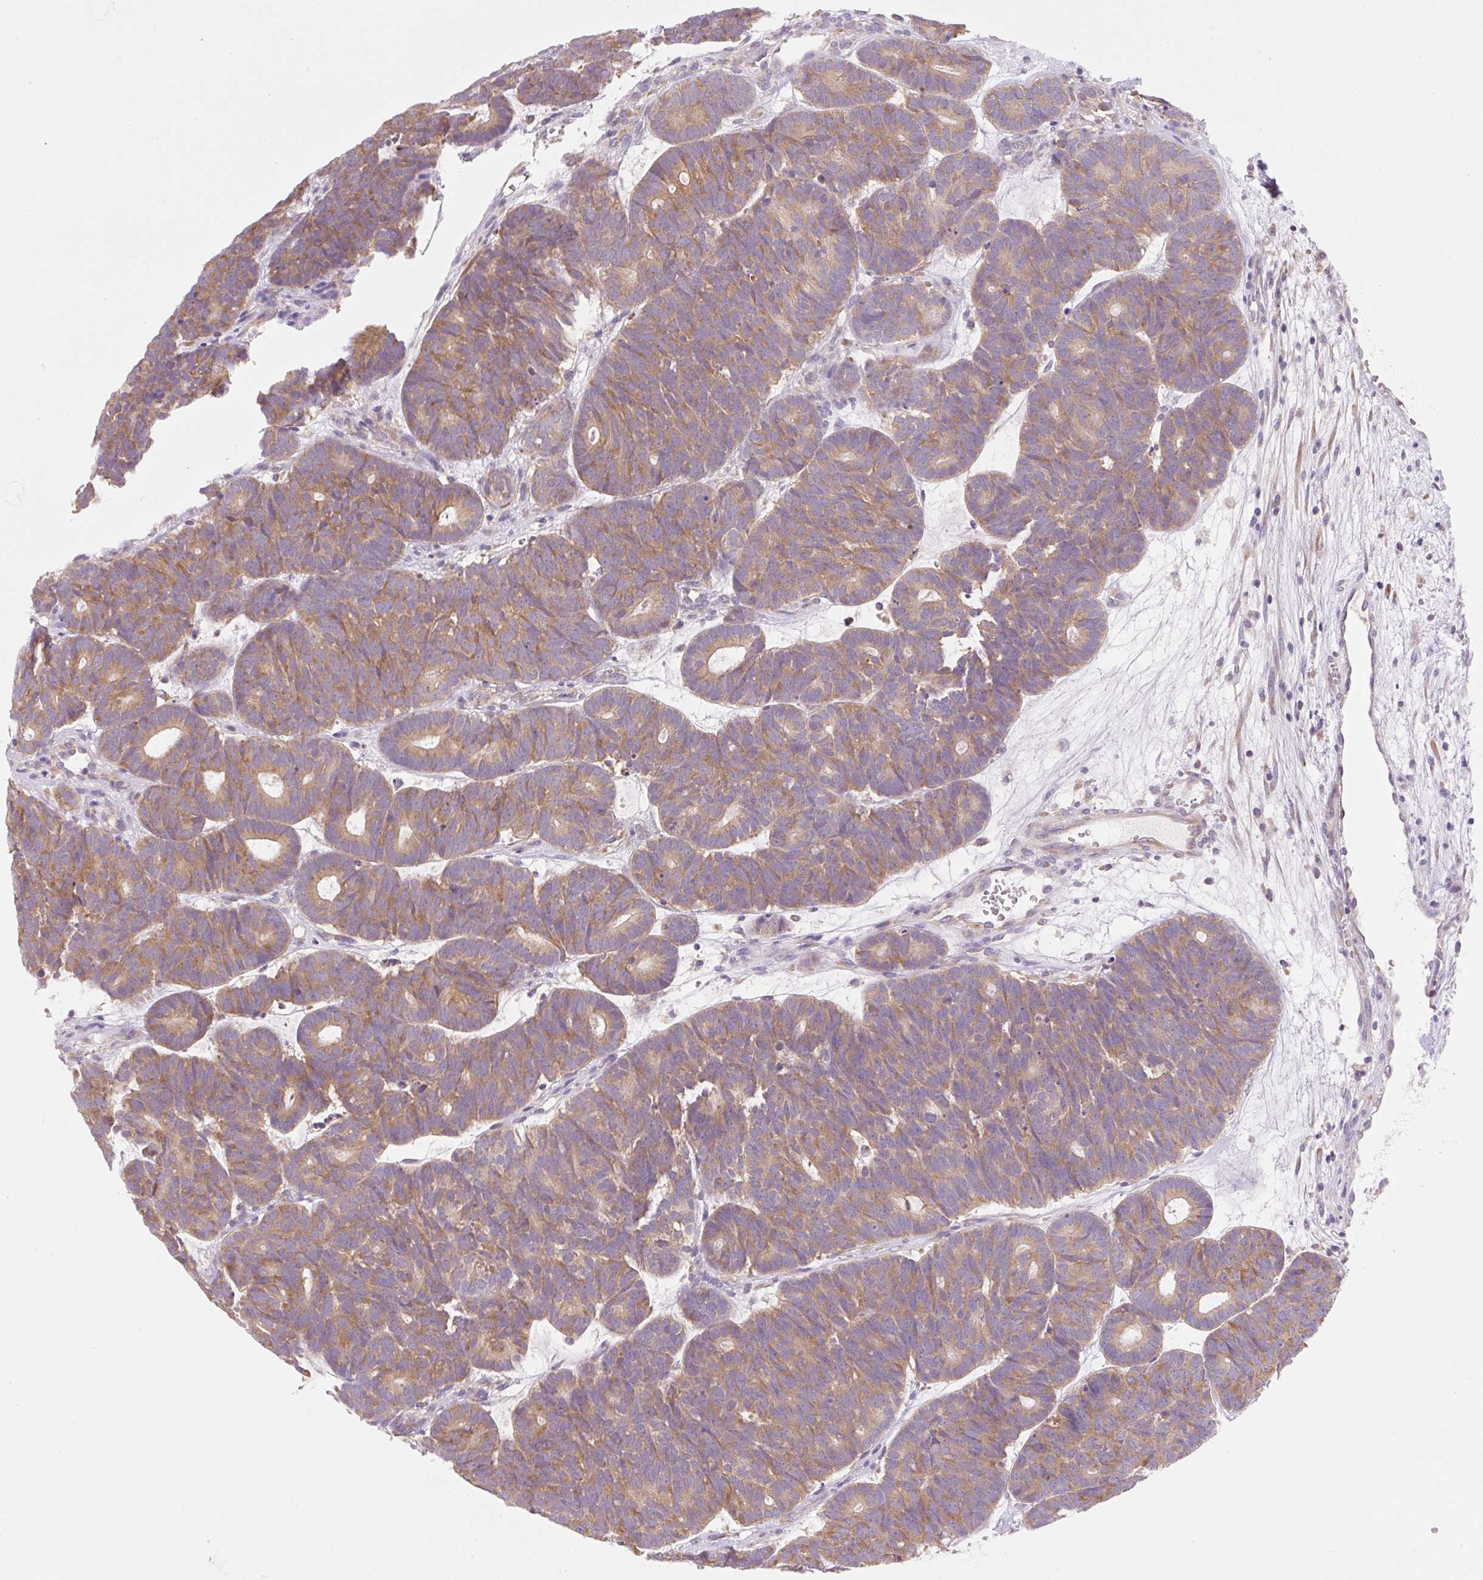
{"staining": {"intensity": "moderate", "quantity": ">75%", "location": "cytoplasmic/membranous"}, "tissue": "head and neck cancer", "cell_type": "Tumor cells", "image_type": "cancer", "snomed": [{"axis": "morphology", "description": "Adenocarcinoma, NOS"}, {"axis": "topography", "description": "Head-Neck"}], "caption": "Head and neck cancer tissue shows moderate cytoplasmic/membranous positivity in approximately >75% of tumor cells The protein of interest is shown in brown color, while the nuclei are stained blue.", "gene": "RPL18A", "patient": {"sex": "female", "age": 81}}